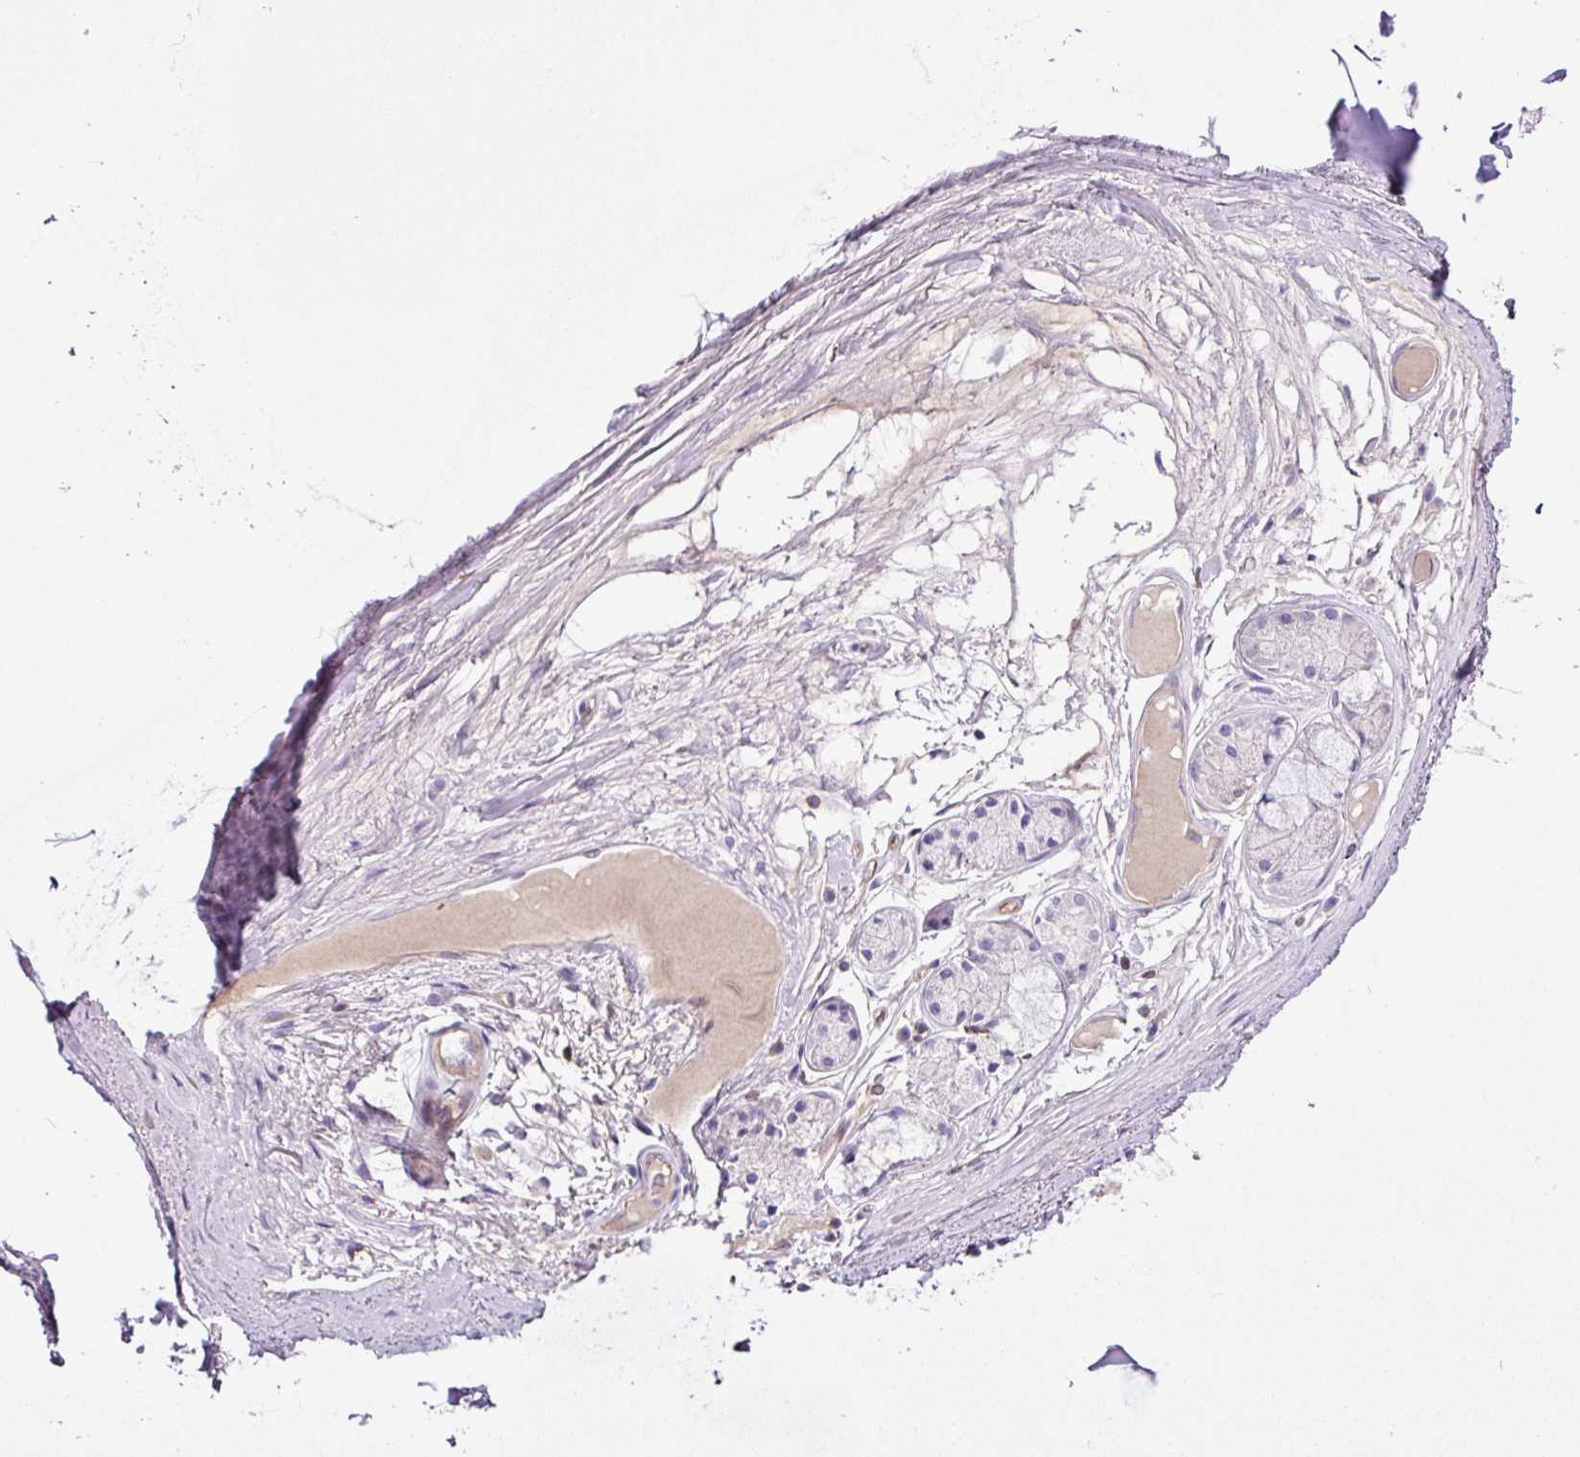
{"staining": {"intensity": "negative", "quantity": "none", "location": "none"}, "tissue": "adipose tissue", "cell_type": "Adipocytes", "image_type": "normal", "snomed": [{"axis": "morphology", "description": "Normal tissue, NOS"}, {"axis": "topography", "description": "Bronchus"}], "caption": "This photomicrograph is of unremarkable adipose tissue stained with immunohistochemistry to label a protein in brown with the nuclei are counter-stained blue. There is no expression in adipocytes.", "gene": "EME2", "patient": {"sex": "male", "age": 70}}